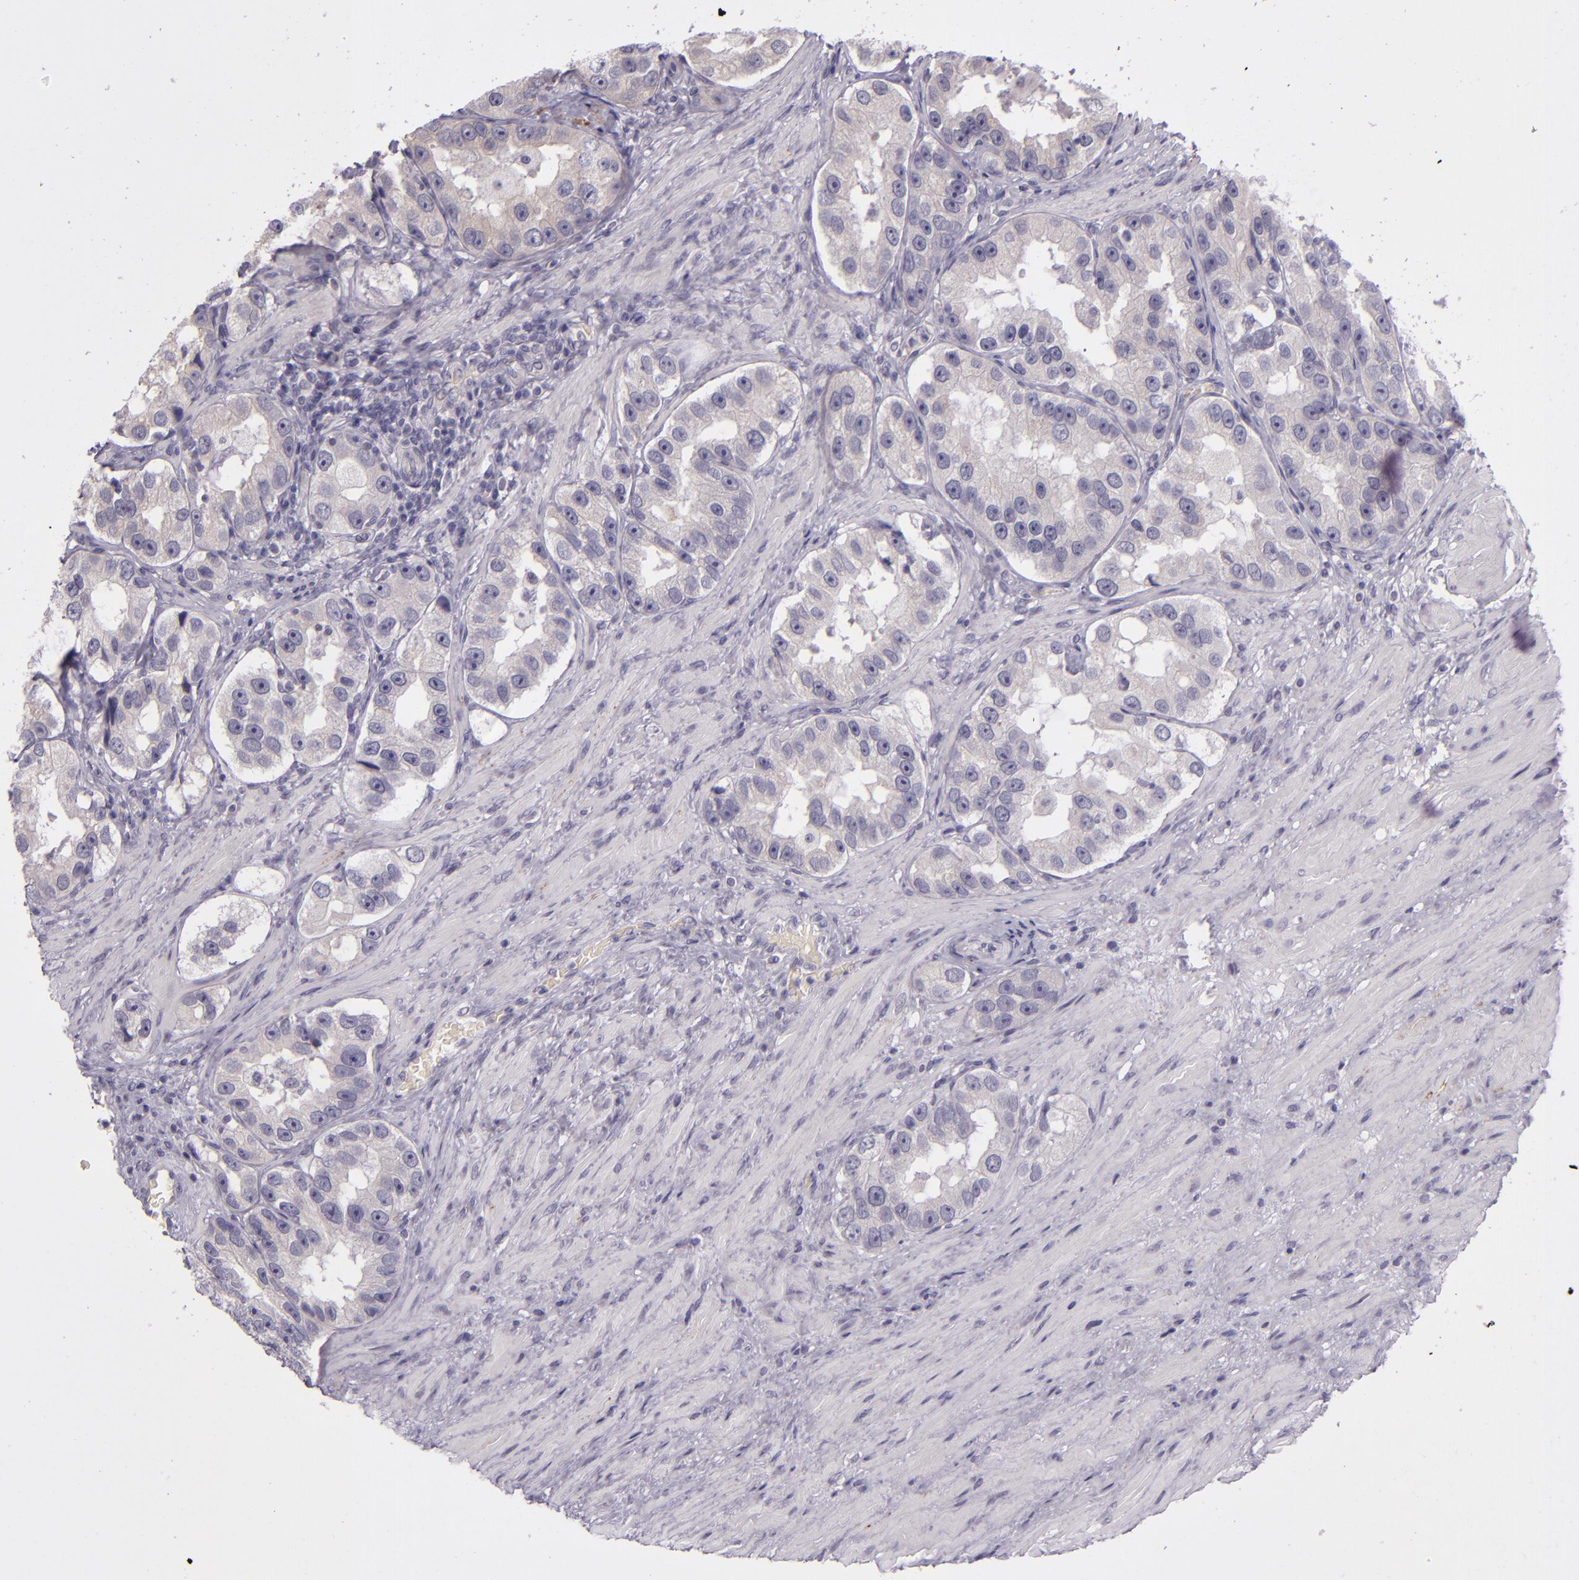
{"staining": {"intensity": "negative", "quantity": "none", "location": "none"}, "tissue": "prostate cancer", "cell_type": "Tumor cells", "image_type": "cancer", "snomed": [{"axis": "morphology", "description": "Adenocarcinoma, High grade"}, {"axis": "topography", "description": "Prostate"}], "caption": "This is an immunohistochemistry image of prostate cancer (adenocarcinoma (high-grade)). There is no positivity in tumor cells.", "gene": "SNCB", "patient": {"sex": "male", "age": 63}}